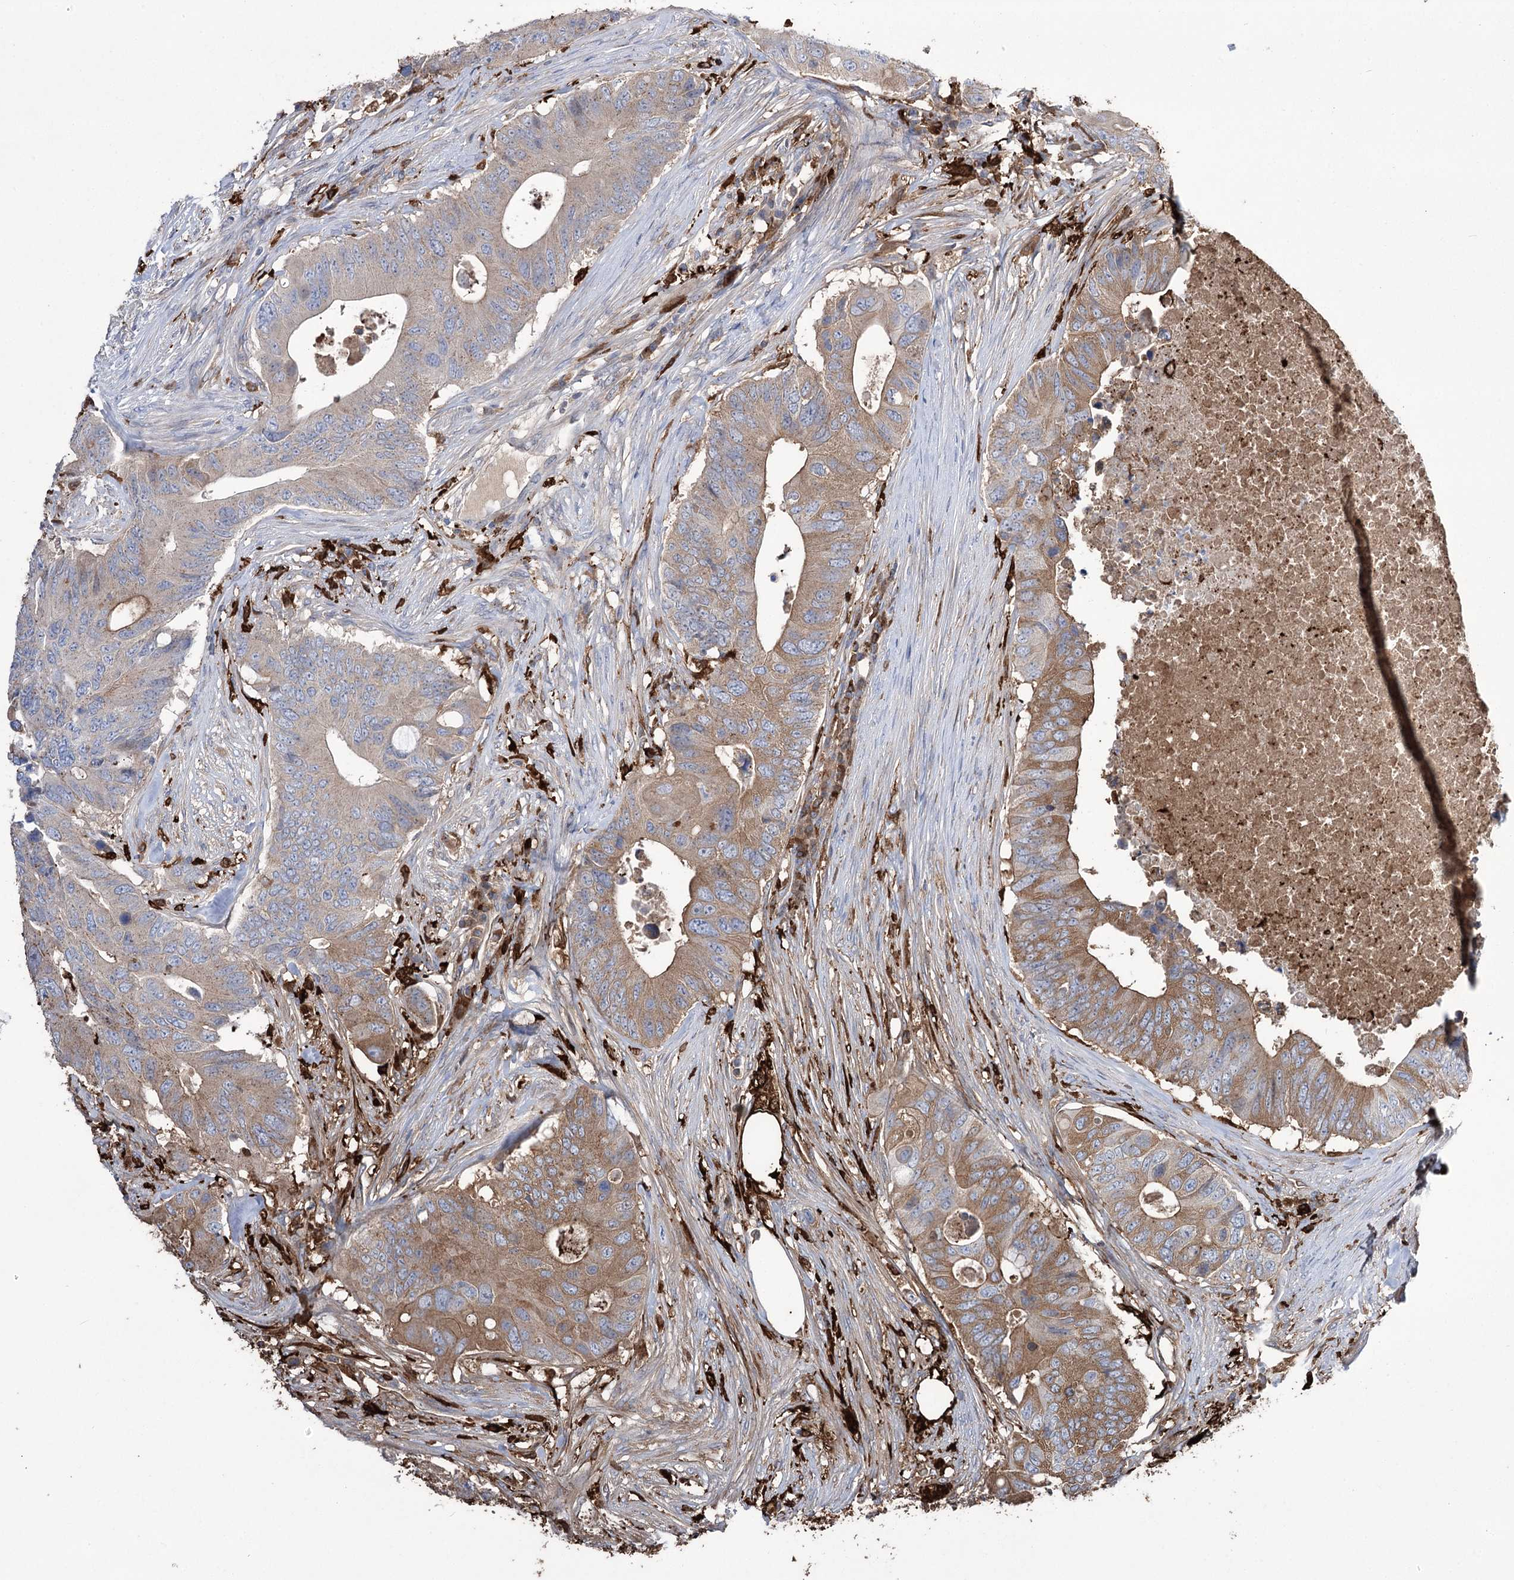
{"staining": {"intensity": "moderate", "quantity": ">75%", "location": "cytoplasmic/membranous"}, "tissue": "colorectal cancer", "cell_type": "Tumor cells", "image_type": "cancer", "snomed": [{"axis": "morphology", "description": "Adenocarcinoma, NOS"}, {"axis": "topography", "description": "Colon"}], "caption": "Immunohistochemistry (IHC) micrograph of neoplastic tissue: colorectal cancer (adenocarcinoma) stained using IHC displays medium levels of moderate protein expression localized specifically in the cytoplasmic/membranous of tumor cells, appearing as a cytoplasmic/membranous brown color.", "gene": "ZNF622", "patient": {"sex": "male", "age": 71}}